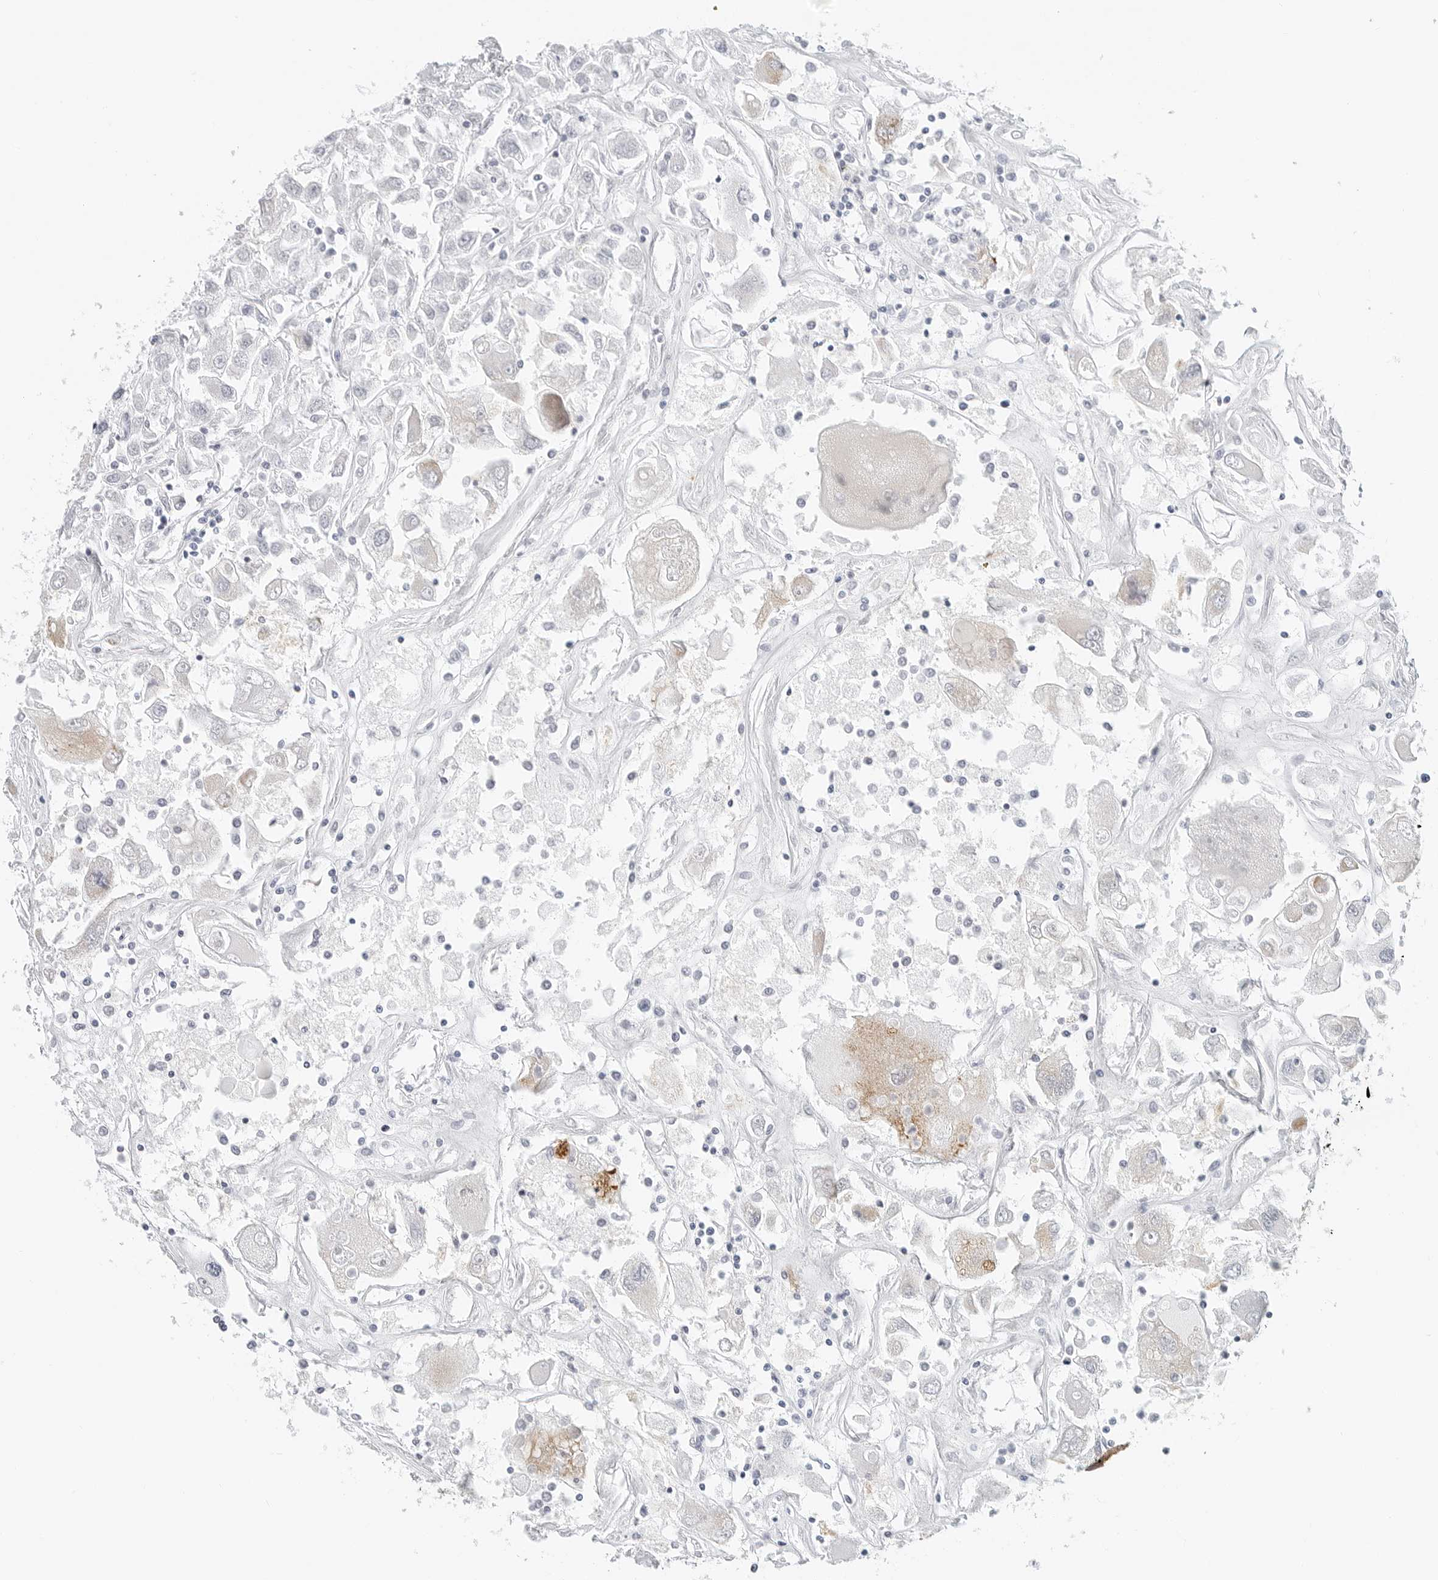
{"staining": {"intensity": "weak", "quantity": "<25%", "location": "cytoplasmic/membranous"}, "tissue": "renal cancer", "cell_type": "Tumor cells", "image_type": "cancer", "snomed": [{"axis": "morphology", "description": "Adenocarcinoma, NOS"}, {"axis": "topography", "description": "Kidney"}], "caption": "Human renal cancer stained for a protein using immunohistochemistry exhibits no staining in tumor cells.", "gene": "TSEN2", "patient": {"sex": "female", "age": 52}}